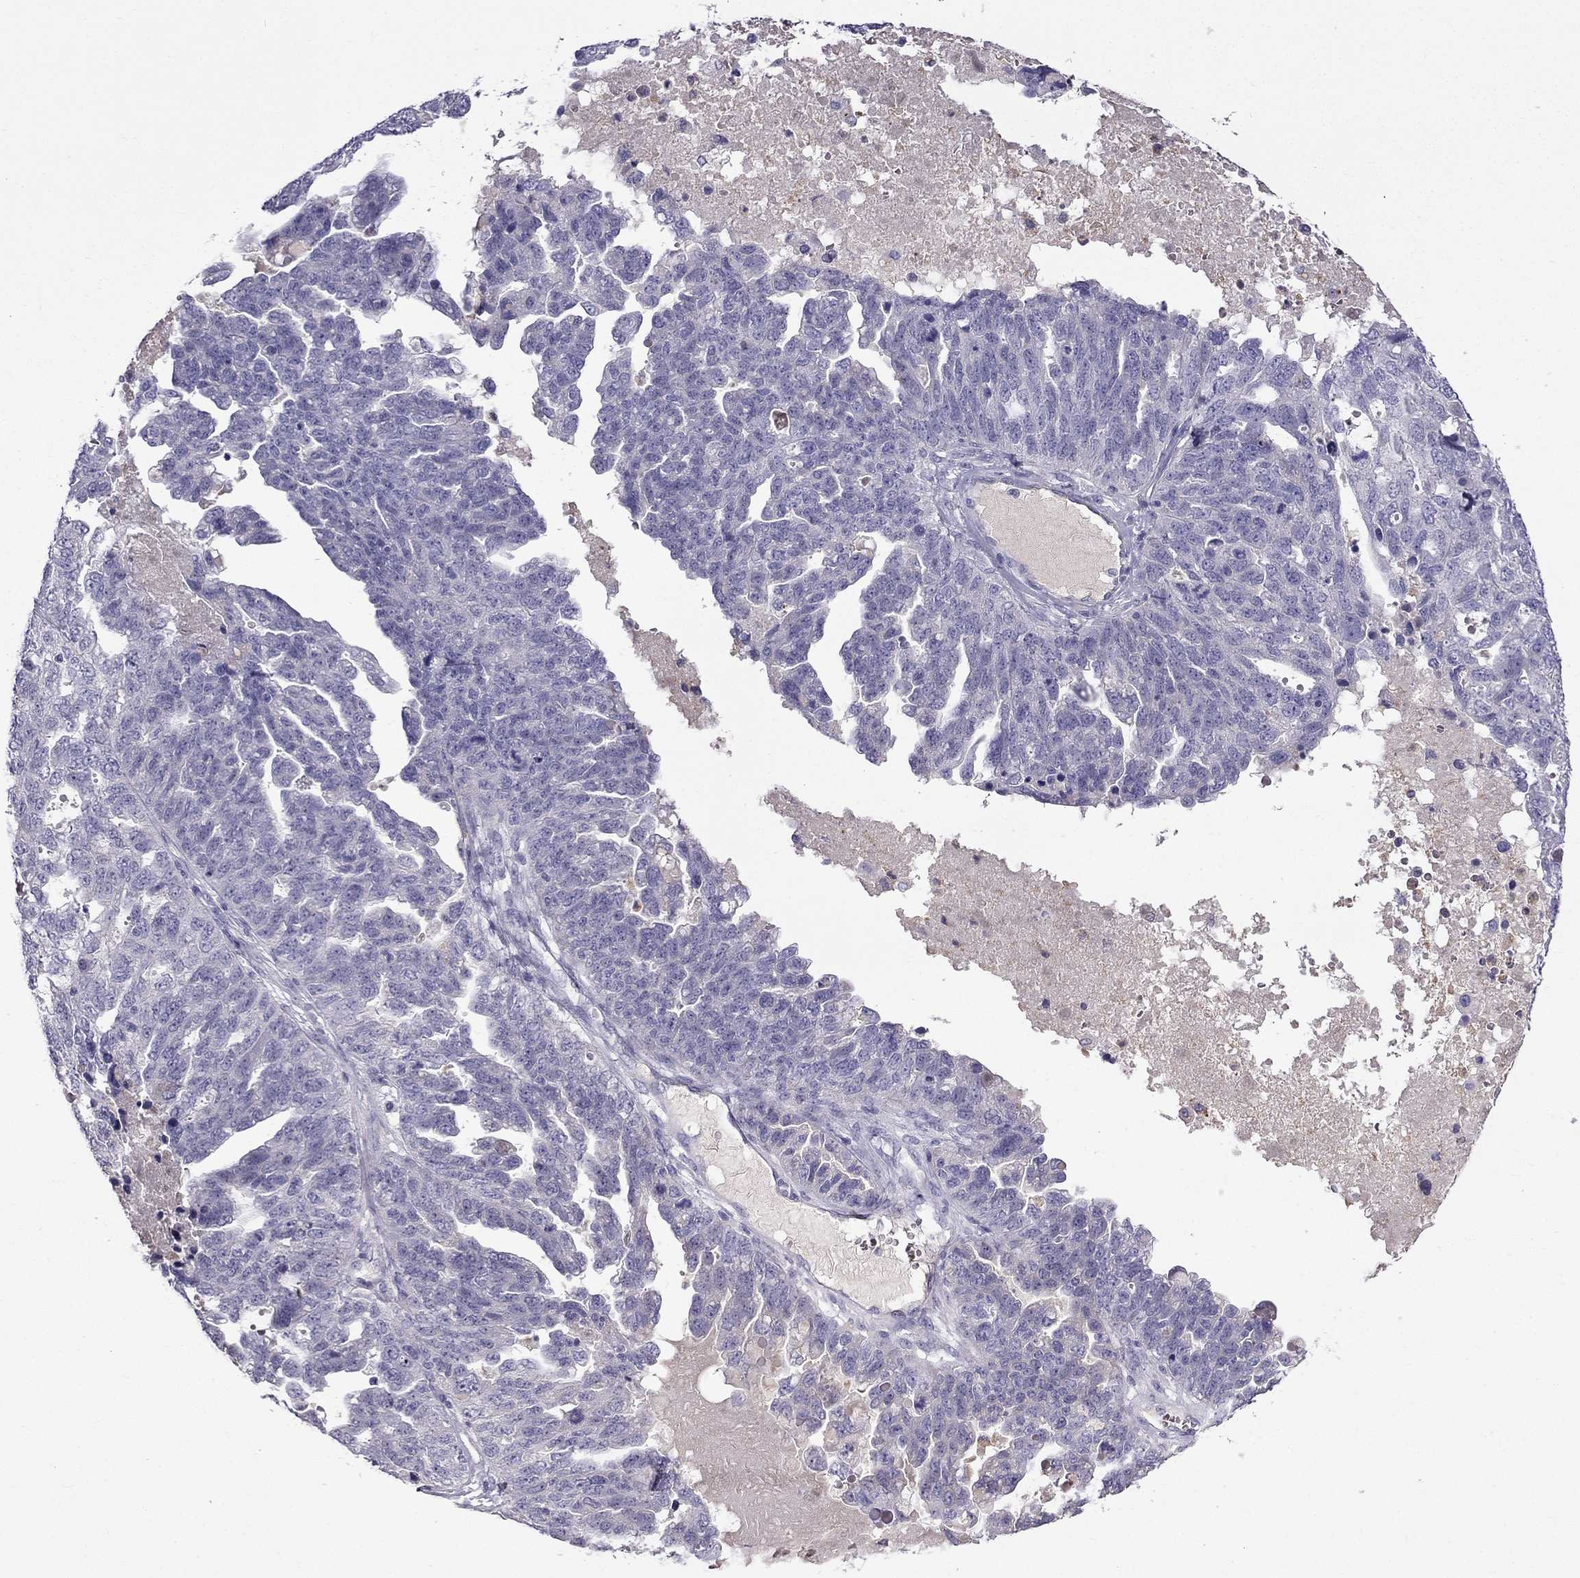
{"staining": {"intensity": "negative", "quantity": "none", "location": "none"}, "tissue": "ovarian cancer", "cell_type": "Tumor cells", "image_type": "cancer", "snomed": [{"axis": "morphology", "description": "Cystadenocarcinoma, serous, NOS"}, {"axis": "topography", "description": "Ovary"}], "caption": "Ovarian cancer (serous cystadenocarcinoma) stained for a protein using IHC demonstrates no expression tumor cells.", "gene": "STOML3", "patient": {"sex": "female", "age": 71}}